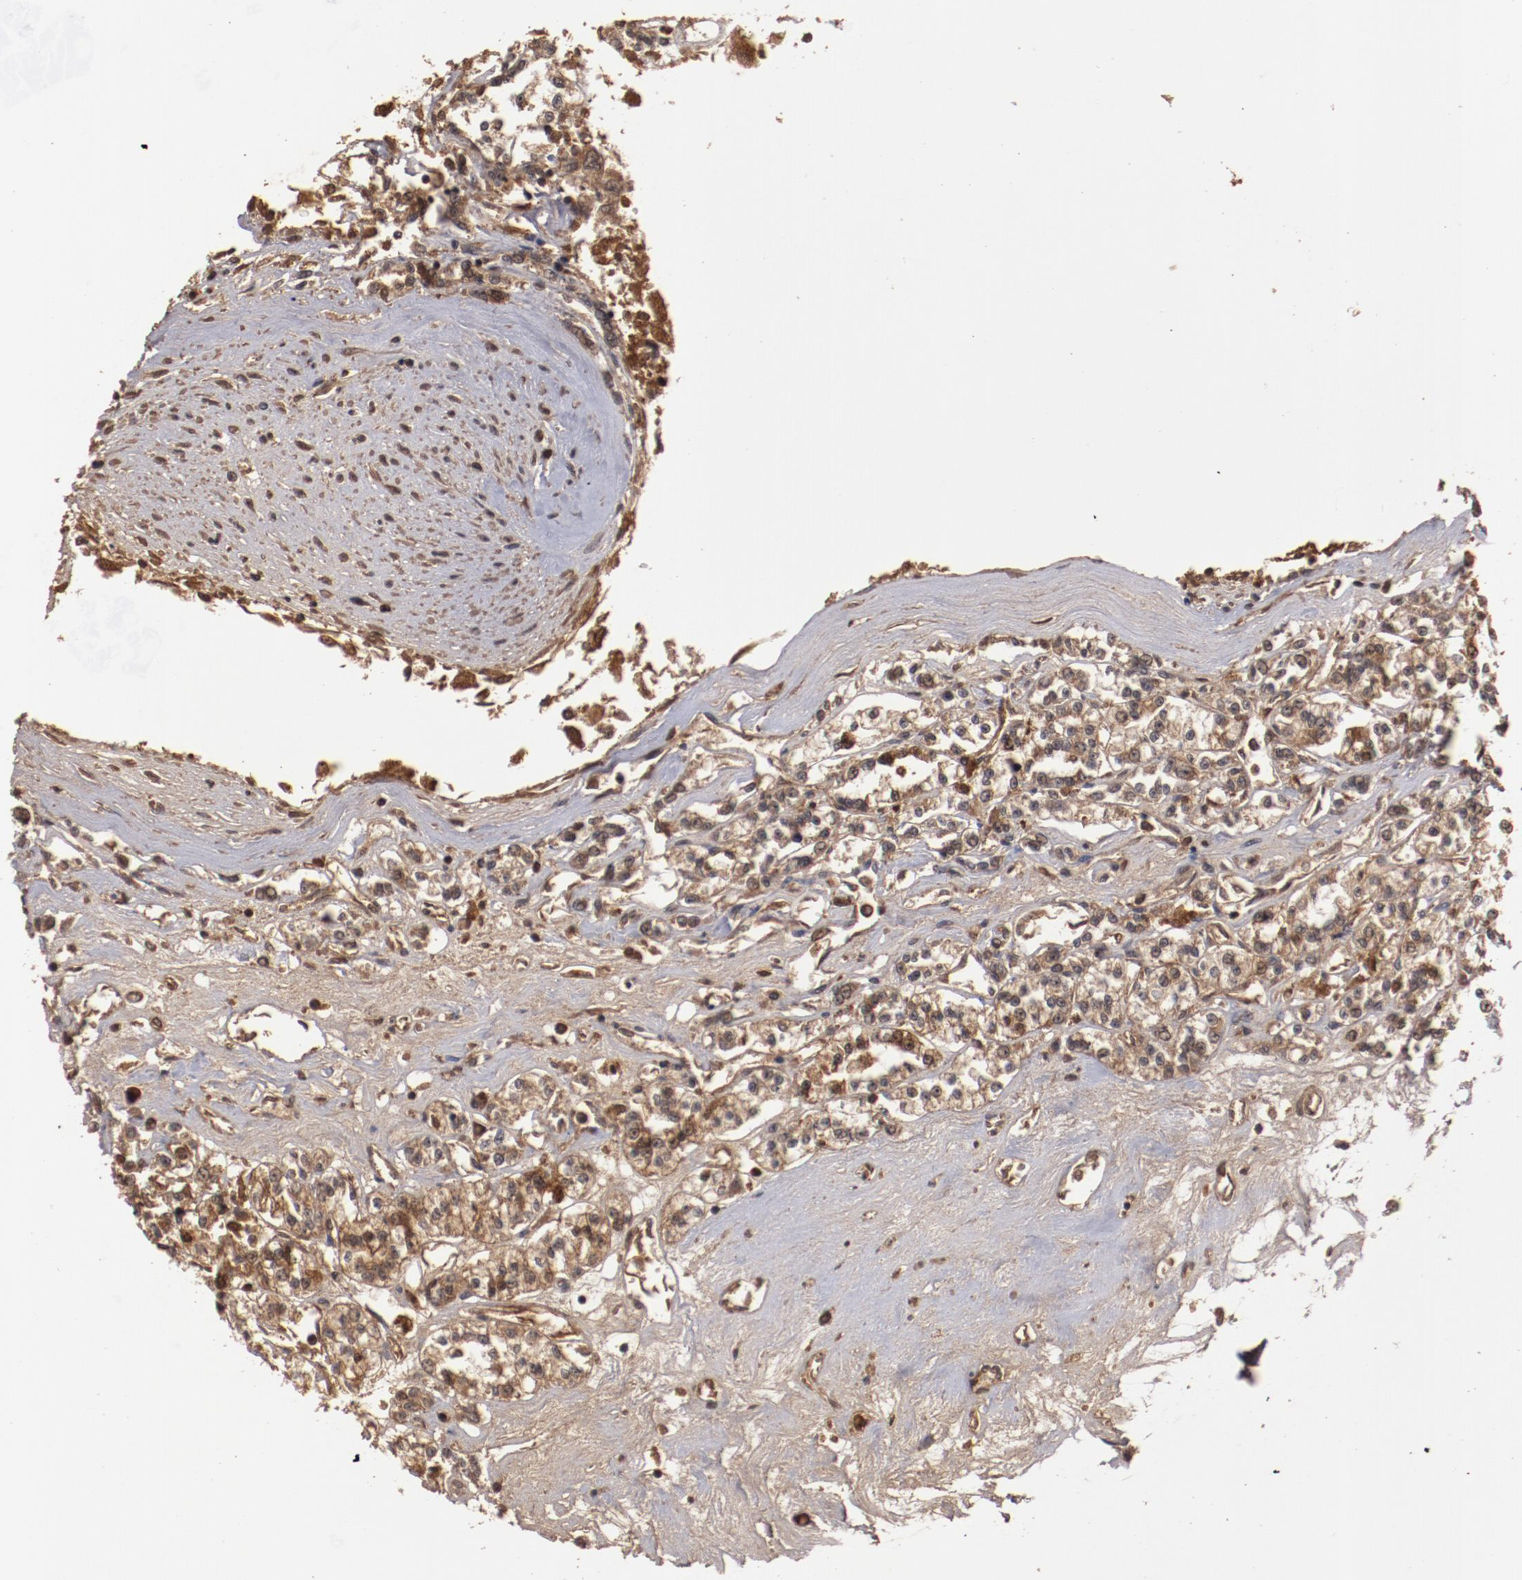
{"staining": {"intensity": "strong", "quantity": ">75%", "location": "cytoplasmic/membranous"}, "tissue": "renal cancer", "cell_type": "Tumor cells", "image_type": "cancer", "snomed": [{"axis": "morphology", "description": "Adenocarcinoma, NOS"}, {"axis": "topography", "description": "Kidney"}], "caption": "IHC photomicrograph of neoplastic tissue: human renal cancer stained using immunohistochemistry (IHC) demonstrates high levels of strong protein expression localized specifically in the cytoplasmic/membranous of tumor cells, appearing as a cytoplasmic/membranous brown color.", "gene": "TENM1", "patient": {"sex": "female", "age": 76}}